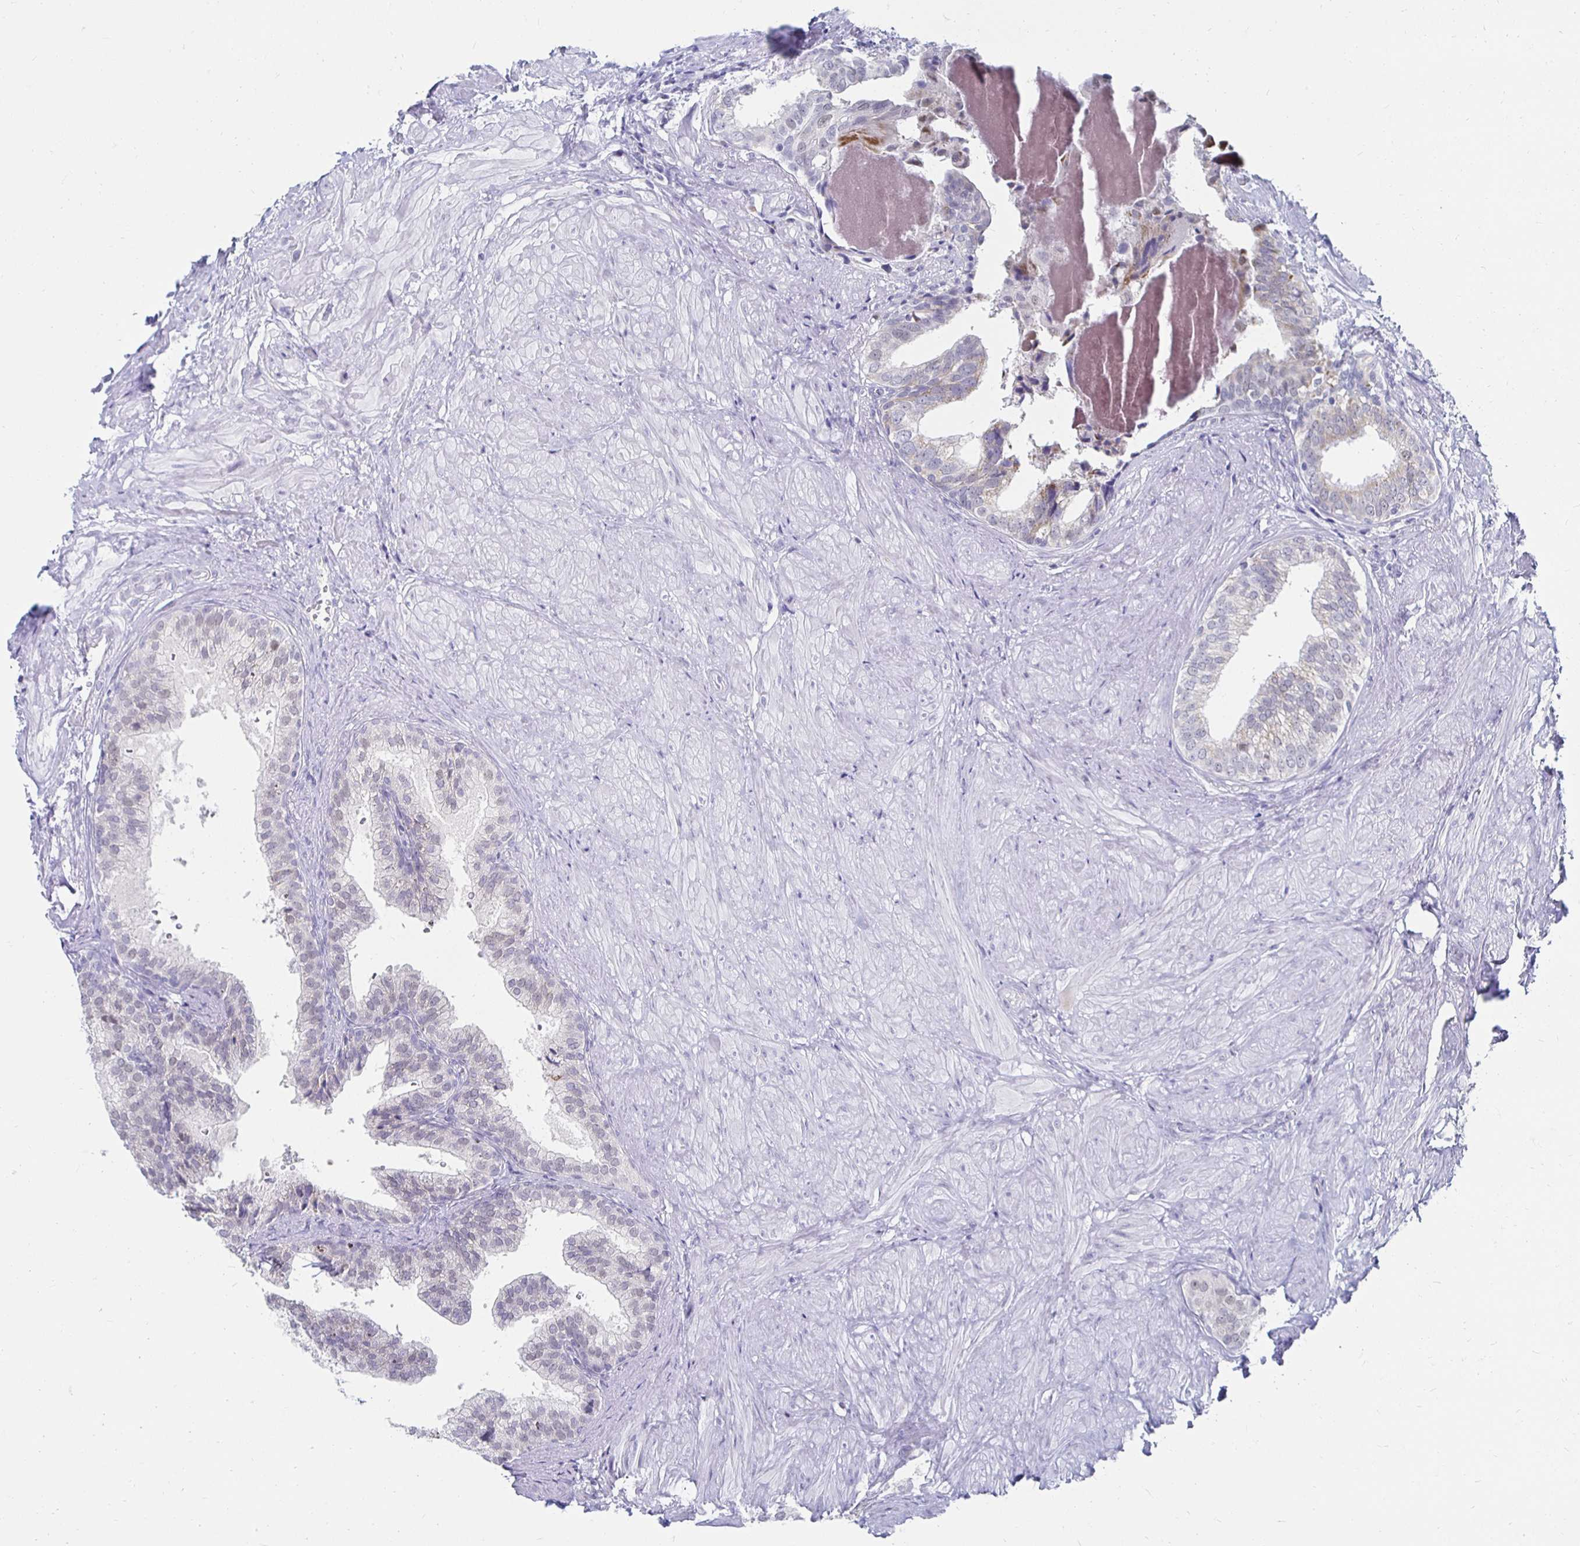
{"staining": {"intensity": "weak", "quantity": "<25%", "location": "cytoplasmic/membranous"}, "tissue": "prostate", "cell_type": "Glandular cells", "image_type": "normal", "snomed": [{"axis": "morphology", "description": "Normal tissue, NOS"}, {"axis": "topography", "description": "Prostate"}, {"axis": "topography", "description": "Peripheral nerve tissue"}], "caption": "High power microscopy image of an IHC histopathology image of normal prostate, revealing no significant expression in glandular cells.", "gene": "NOCT", "patient": {"sex": "male", "age": 55}}